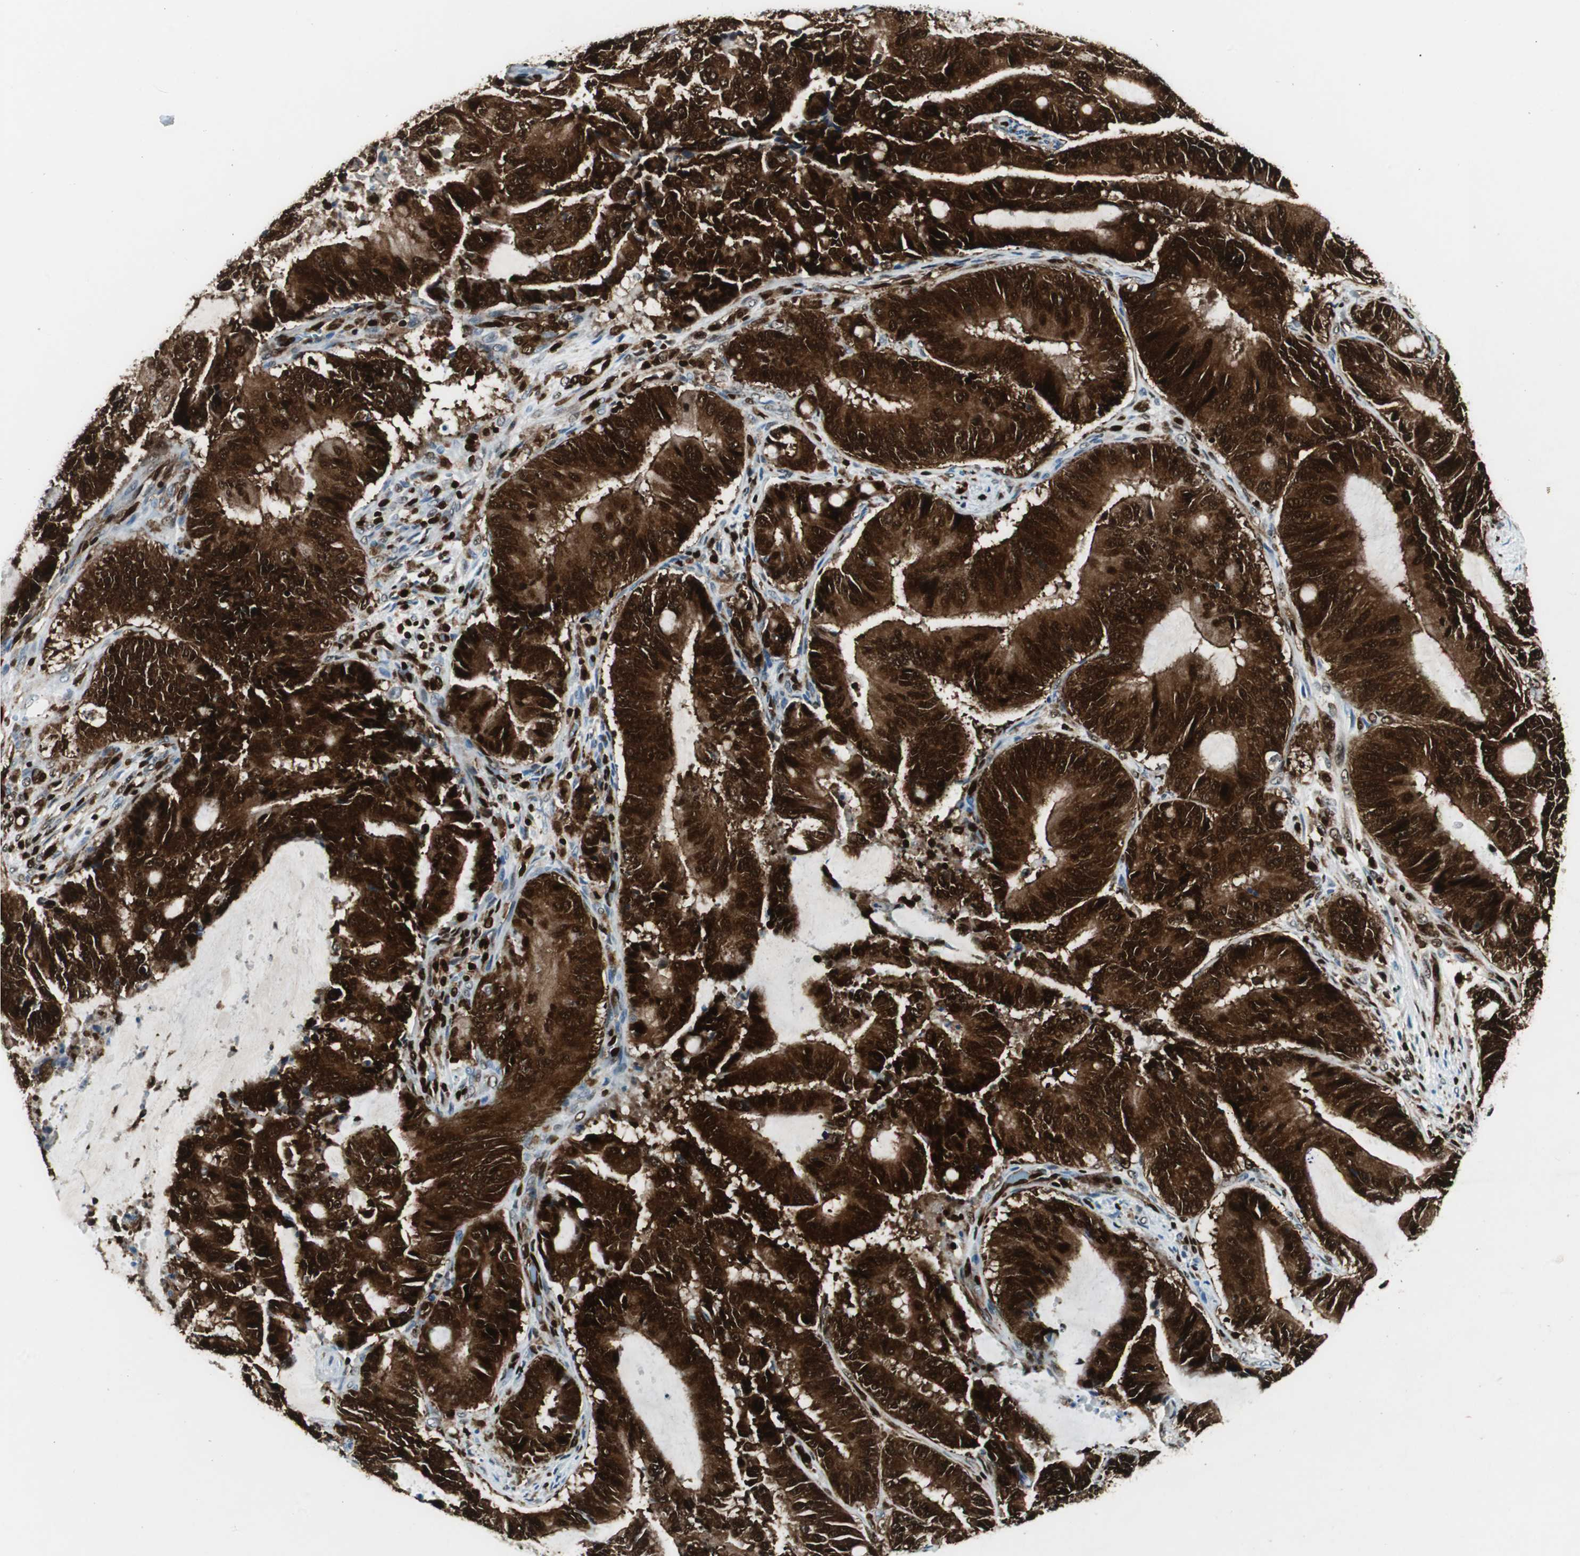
{"staining": {"intensity": "strong", "quantity": ">75%", "location": "cytoplasmic/membranous,nuclear"}, "tissue": "liver cancer", "cell_type": "Tumor cells", "image_type": "cancer", "snomed": [{"axis": "morphology", "description": "Cholangiocarcinoma"}, {"axis": "topography", "description": "Liver"}], "caption": "Cholangiocarcinoma (liver) stained for a protein (brown) demonstrates strong cytoplasmic/membranous and nuclear positive expression in approximately >75% of tumor cells.", "gene": "EWSR1", "patient": {"sex": "female", "age": 73}}